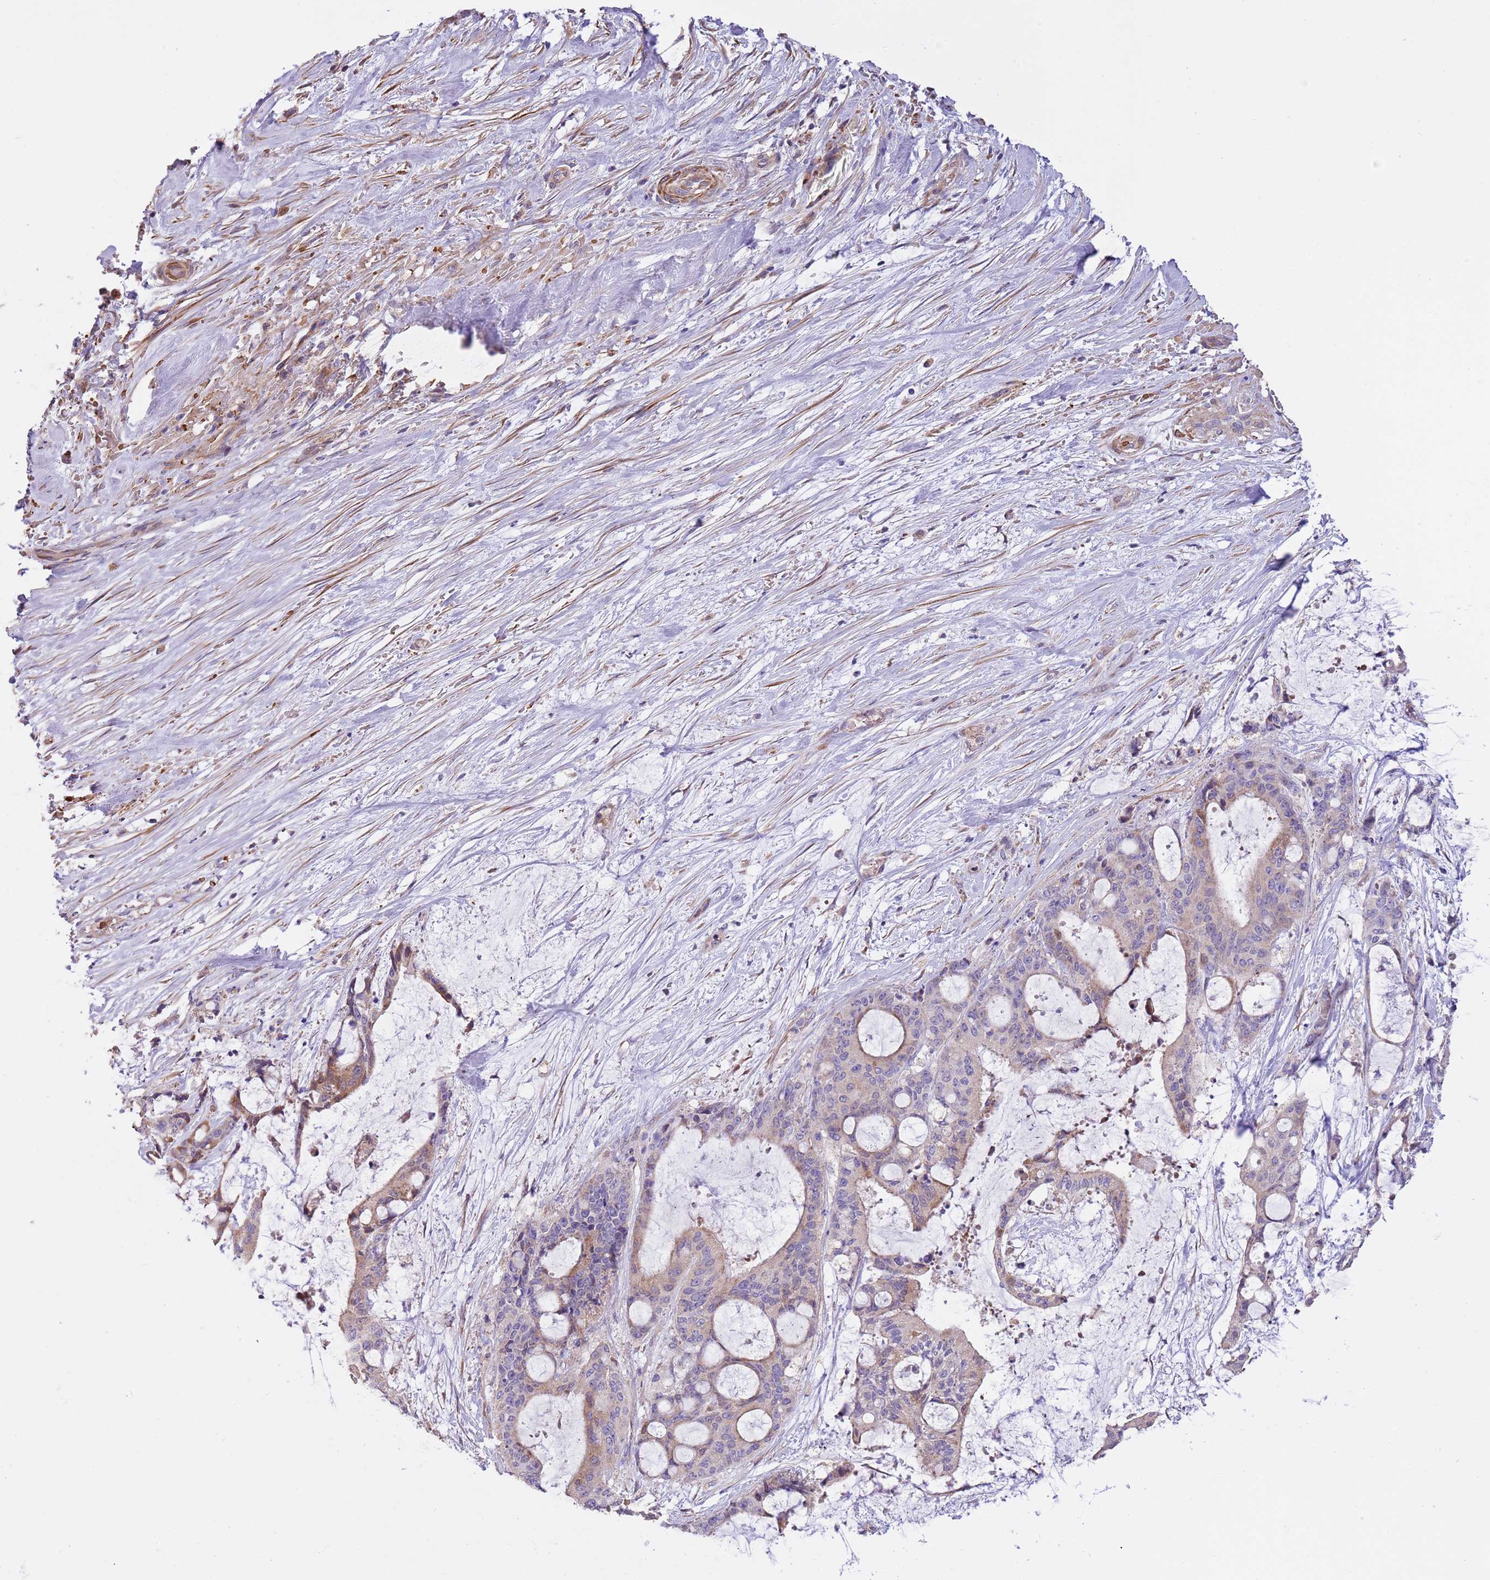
{"staining": {"intensity": "weak", "quantity": "25%-75%", "location": "cytoplasmic/membranous"}, "tissue": "liver cancer", "cell_type": "Tumor cells", "image_type": "cancer", "snomed": [{"axis": "morphology", "description": "Normal tissue, NOS"}, {"axis": "morphology", "description": "Cholangiocarcinoma"}, {"axis": "topography", "description": "Liver"}, {"axis": "topography", "description": "Peripheral nerve tissue"}], "caption": "Immunohistochemical staining of human liver cancer (cholangiocarcinoma) reveals weak cytoplasmic/membranous protein positivity in approximately 25%-75% of tumor cells. (brown staining indicates protein expression, while blue staining denotes nuclei).", "gene": "PIGA", "patient": {"sex": "female", "age": 73}}